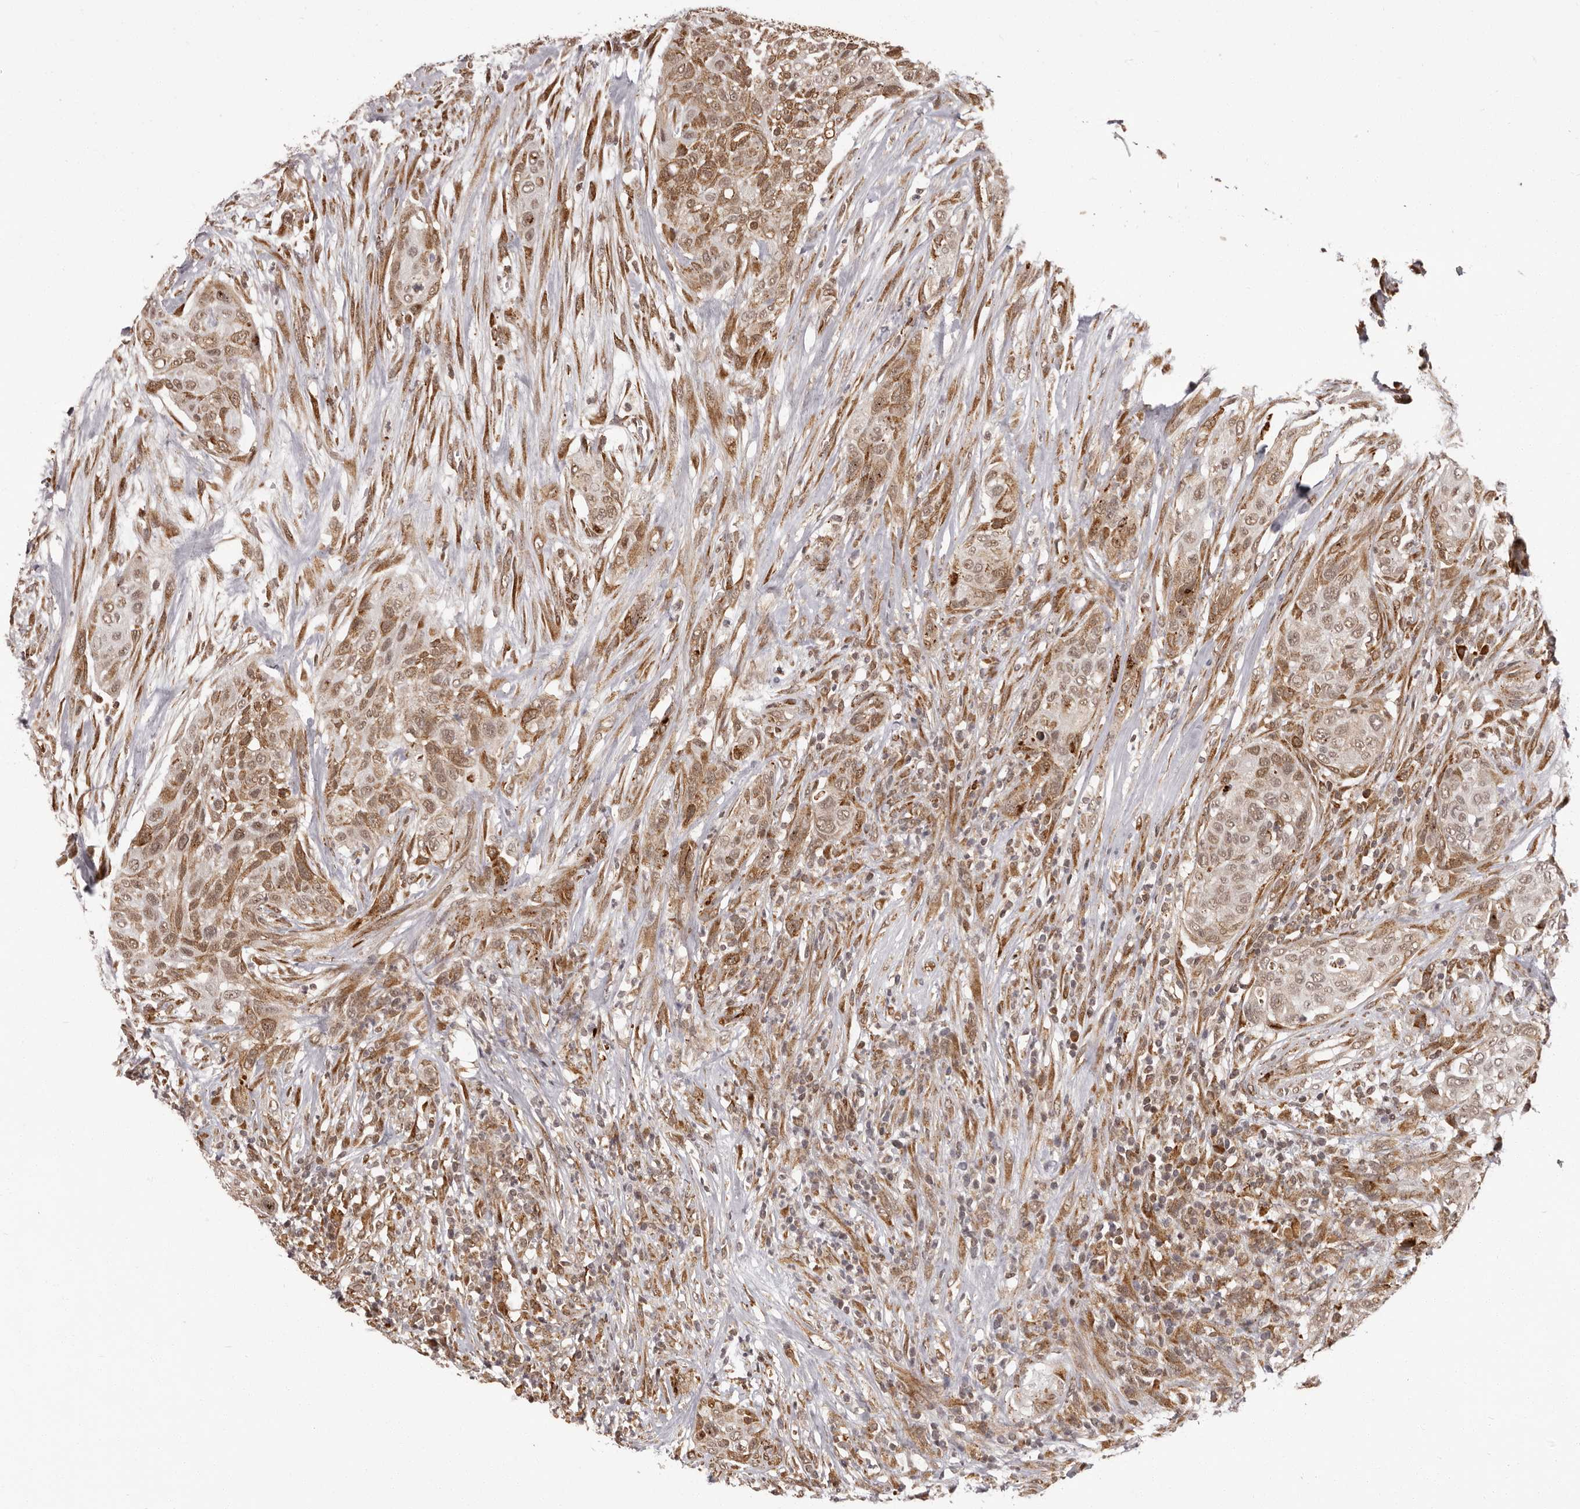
{"staining": {"intensity": "moderate", "quantity": ">75%", "location": "nuclear"}, "tissue": "urothelial cancer", "cell_type": "Tumor cells", "image_type": "cancer", "snomed": [{"axis": "morphology", "description": "Urothelial carcinoma, High grade"}, {"axis": "topography", "description": "Urinary bladder"}], "caption": "Brown immunohistochemical staining in urothelial cancer displays moderate nuclear staining in approximately >75% of tumor cells.", "gene": "IL32", "patient": {"sex": "male", "age": 35}}